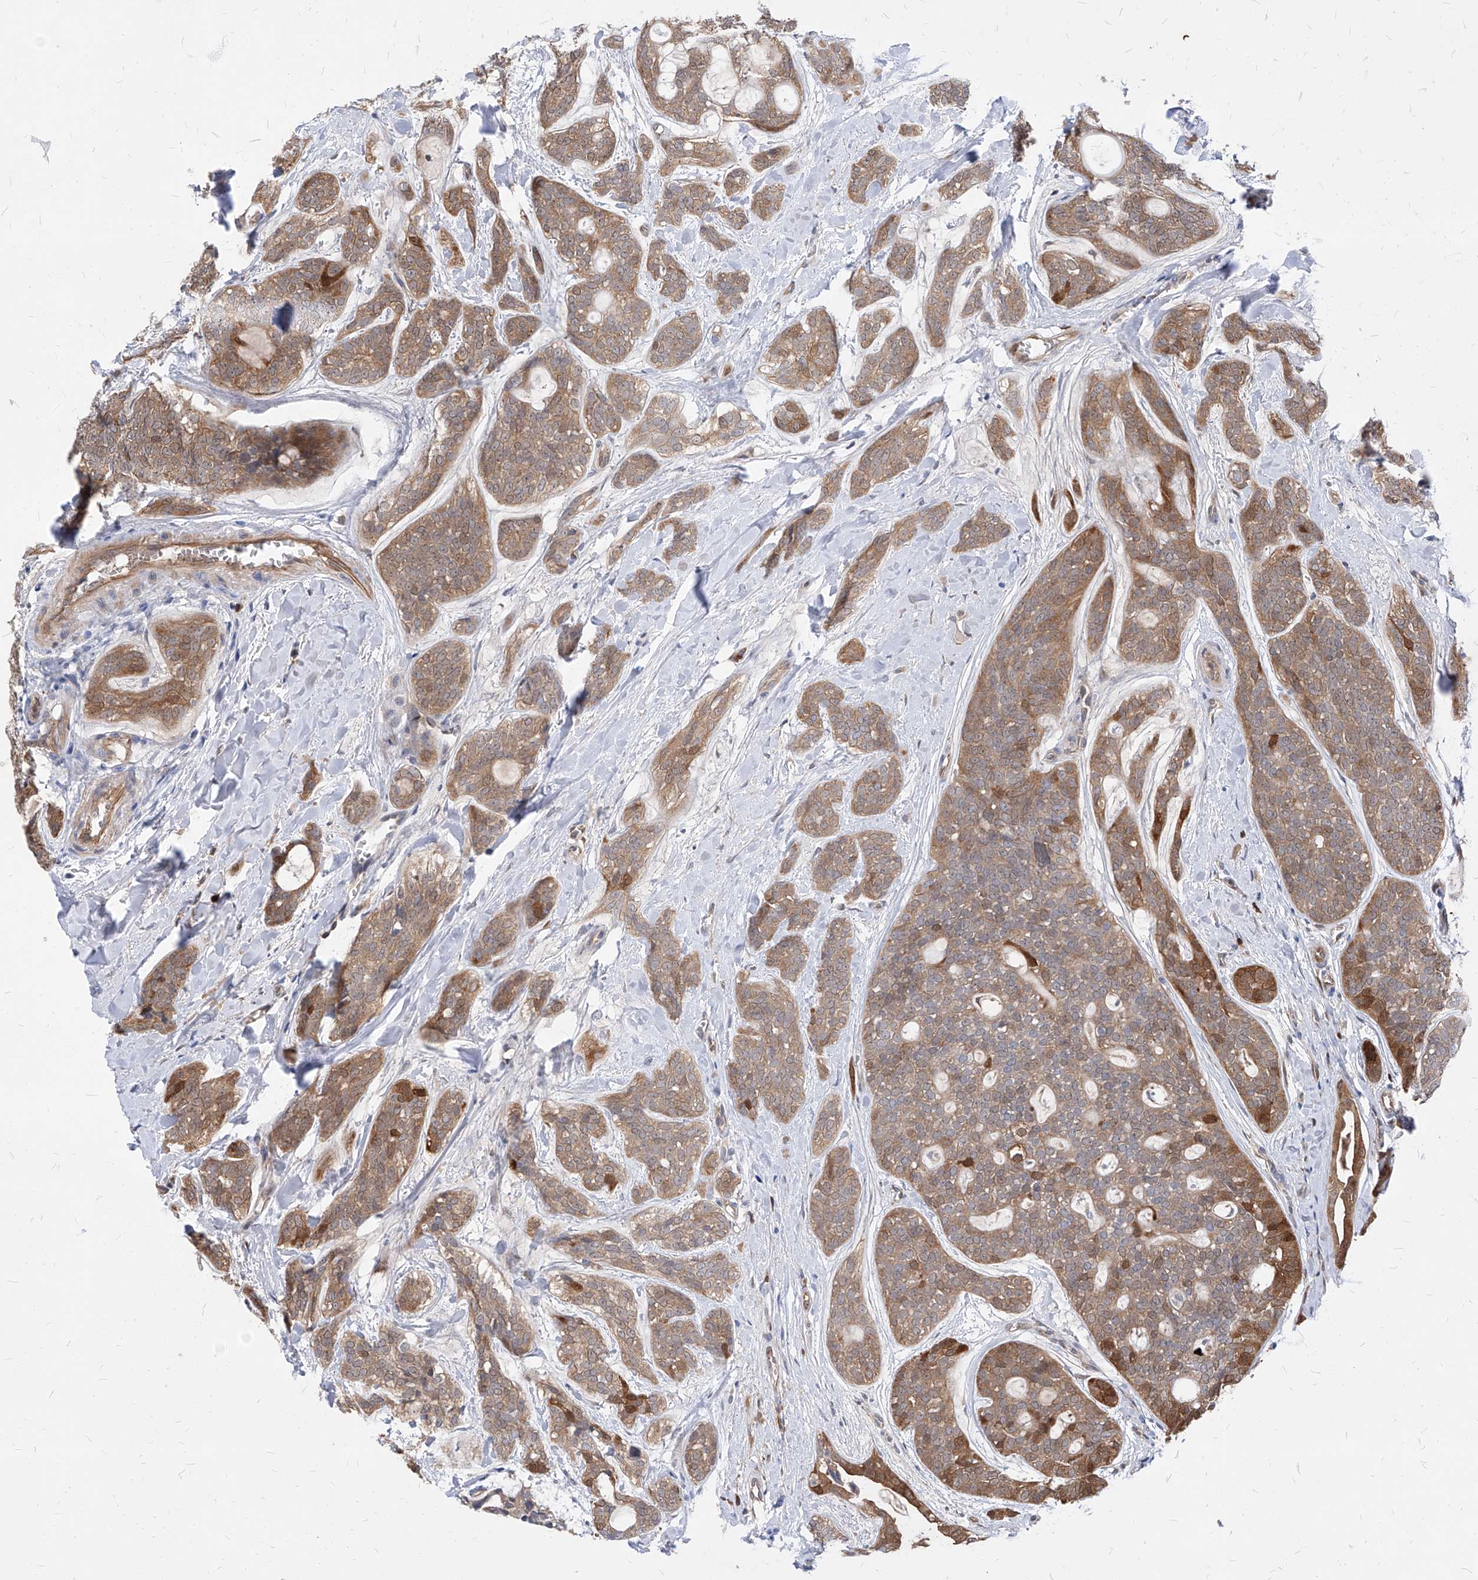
{"staining": {"intensity": "moderate", "quantity": ">75%", "location": "cytoplasmic/membranous"}, "tissue": "head and neck cancer", "cell_type": "Tumor cells", "image_type": "cancer", "snomed": [{"axis": "morphology", "description": "Adenocarcinoma, NOS"}, {"axis": "topography", "description": "Head-Neck"}], "caption": "Head and neck cancer stained with a brown dye displays moderate cytoplasmic/membranous positive staining in approximately >75% of tumor cells.", "gene": "ABRACL", "patient": {"sex": "male", "age": 66}}